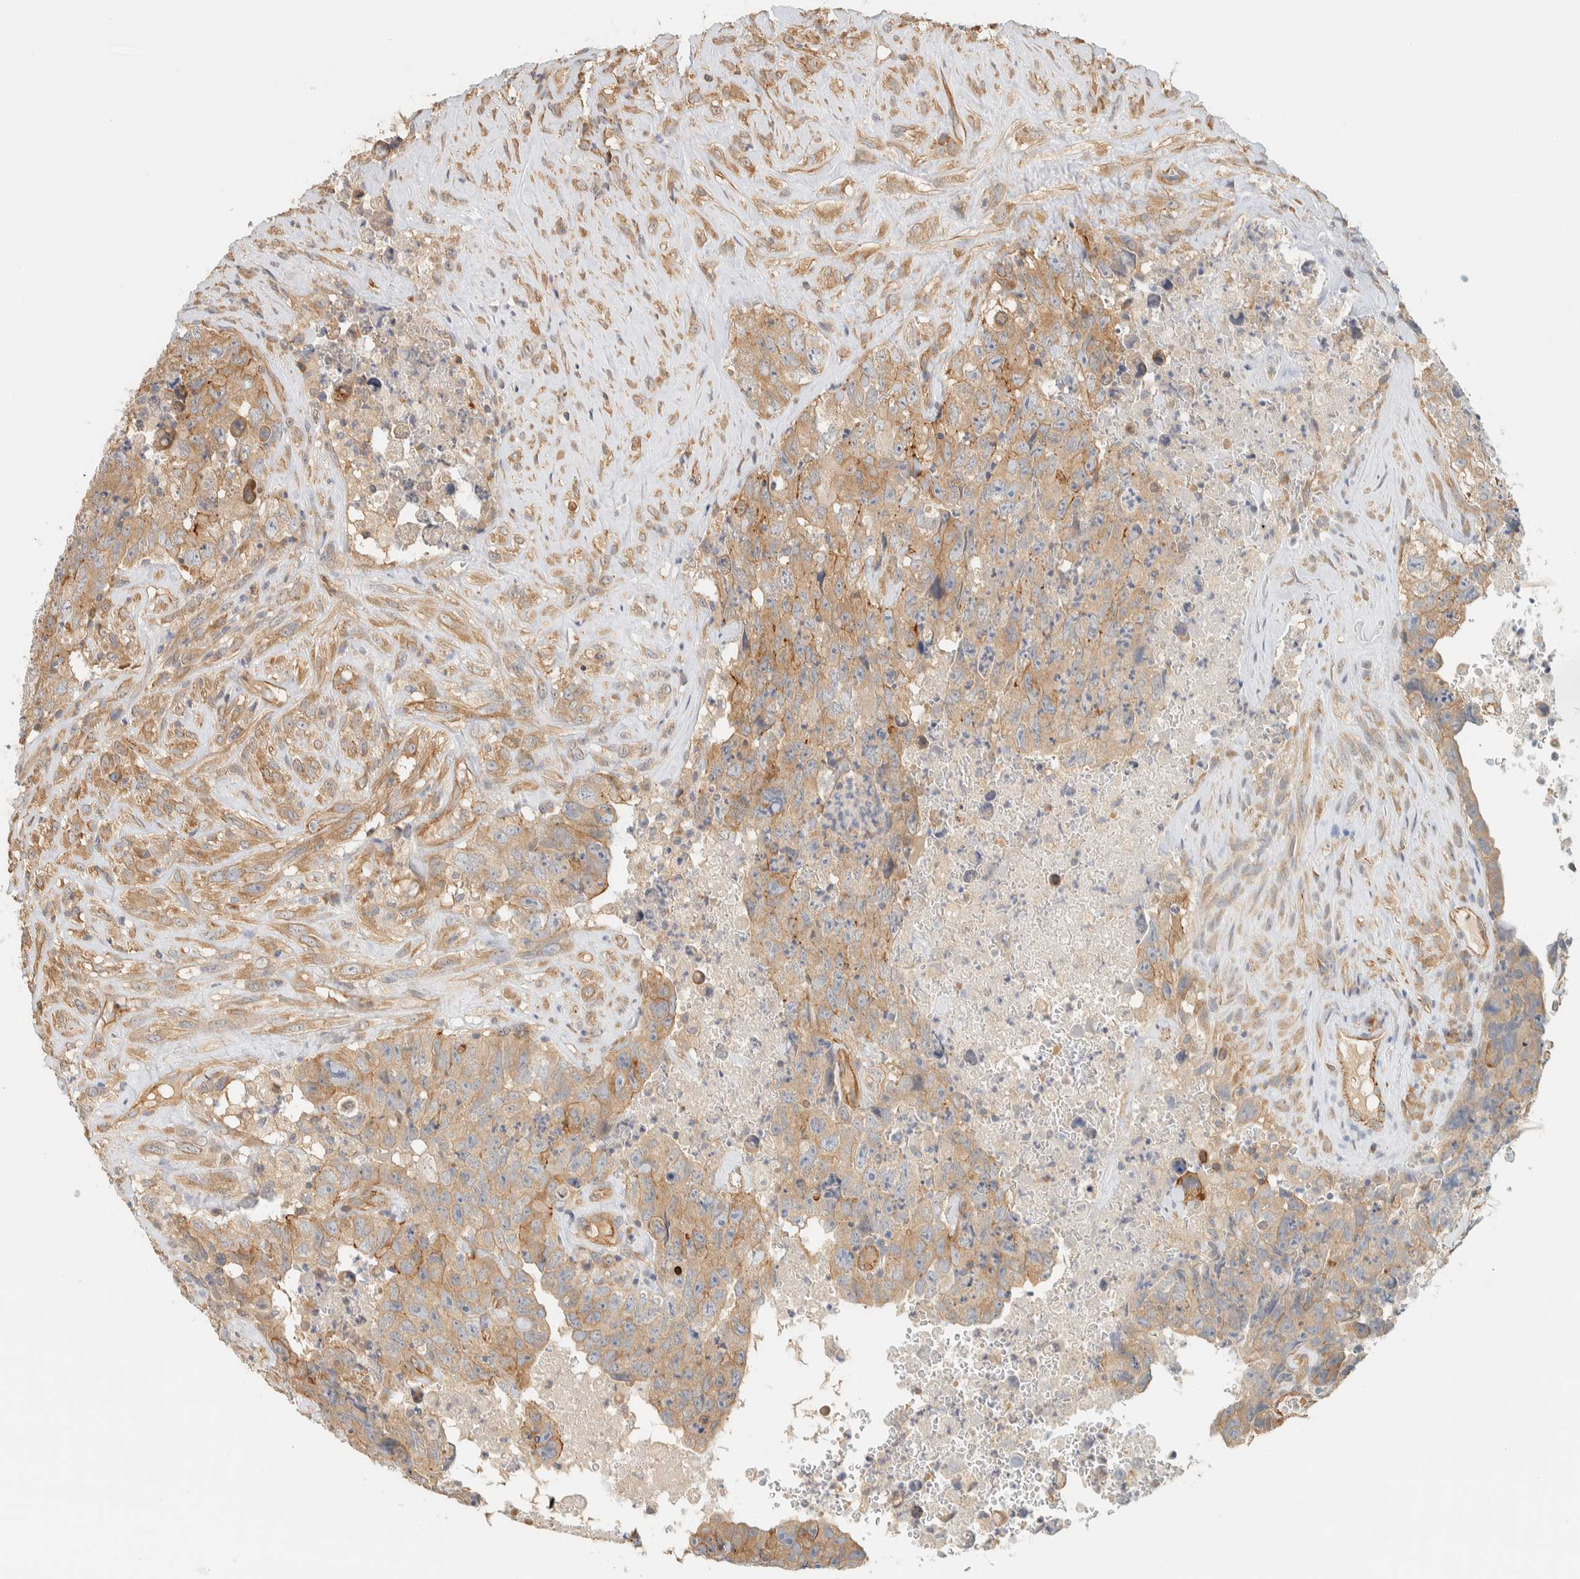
{"staining": {"intensity": "weak", "quantity": ">75%", "location": "cytoplasmic/membranous"}, "tissue": "testis cancer", "cell_type": "Tumor cells", "image_type": "cancer", "snomed": [{"axis": "morphology", "description": "Carcinoma, Embryonal, NOS"}, {"axis": "topography", "description": "Testis"}], "caption": "Immunohistochemical staining of human testis cancer displays low levels of weak cytoplasmic/membranous protein staining in approximately >75% of tumor cells.", "gene": "LIMA1", "patient": {"sex": "male", "age": 32}}